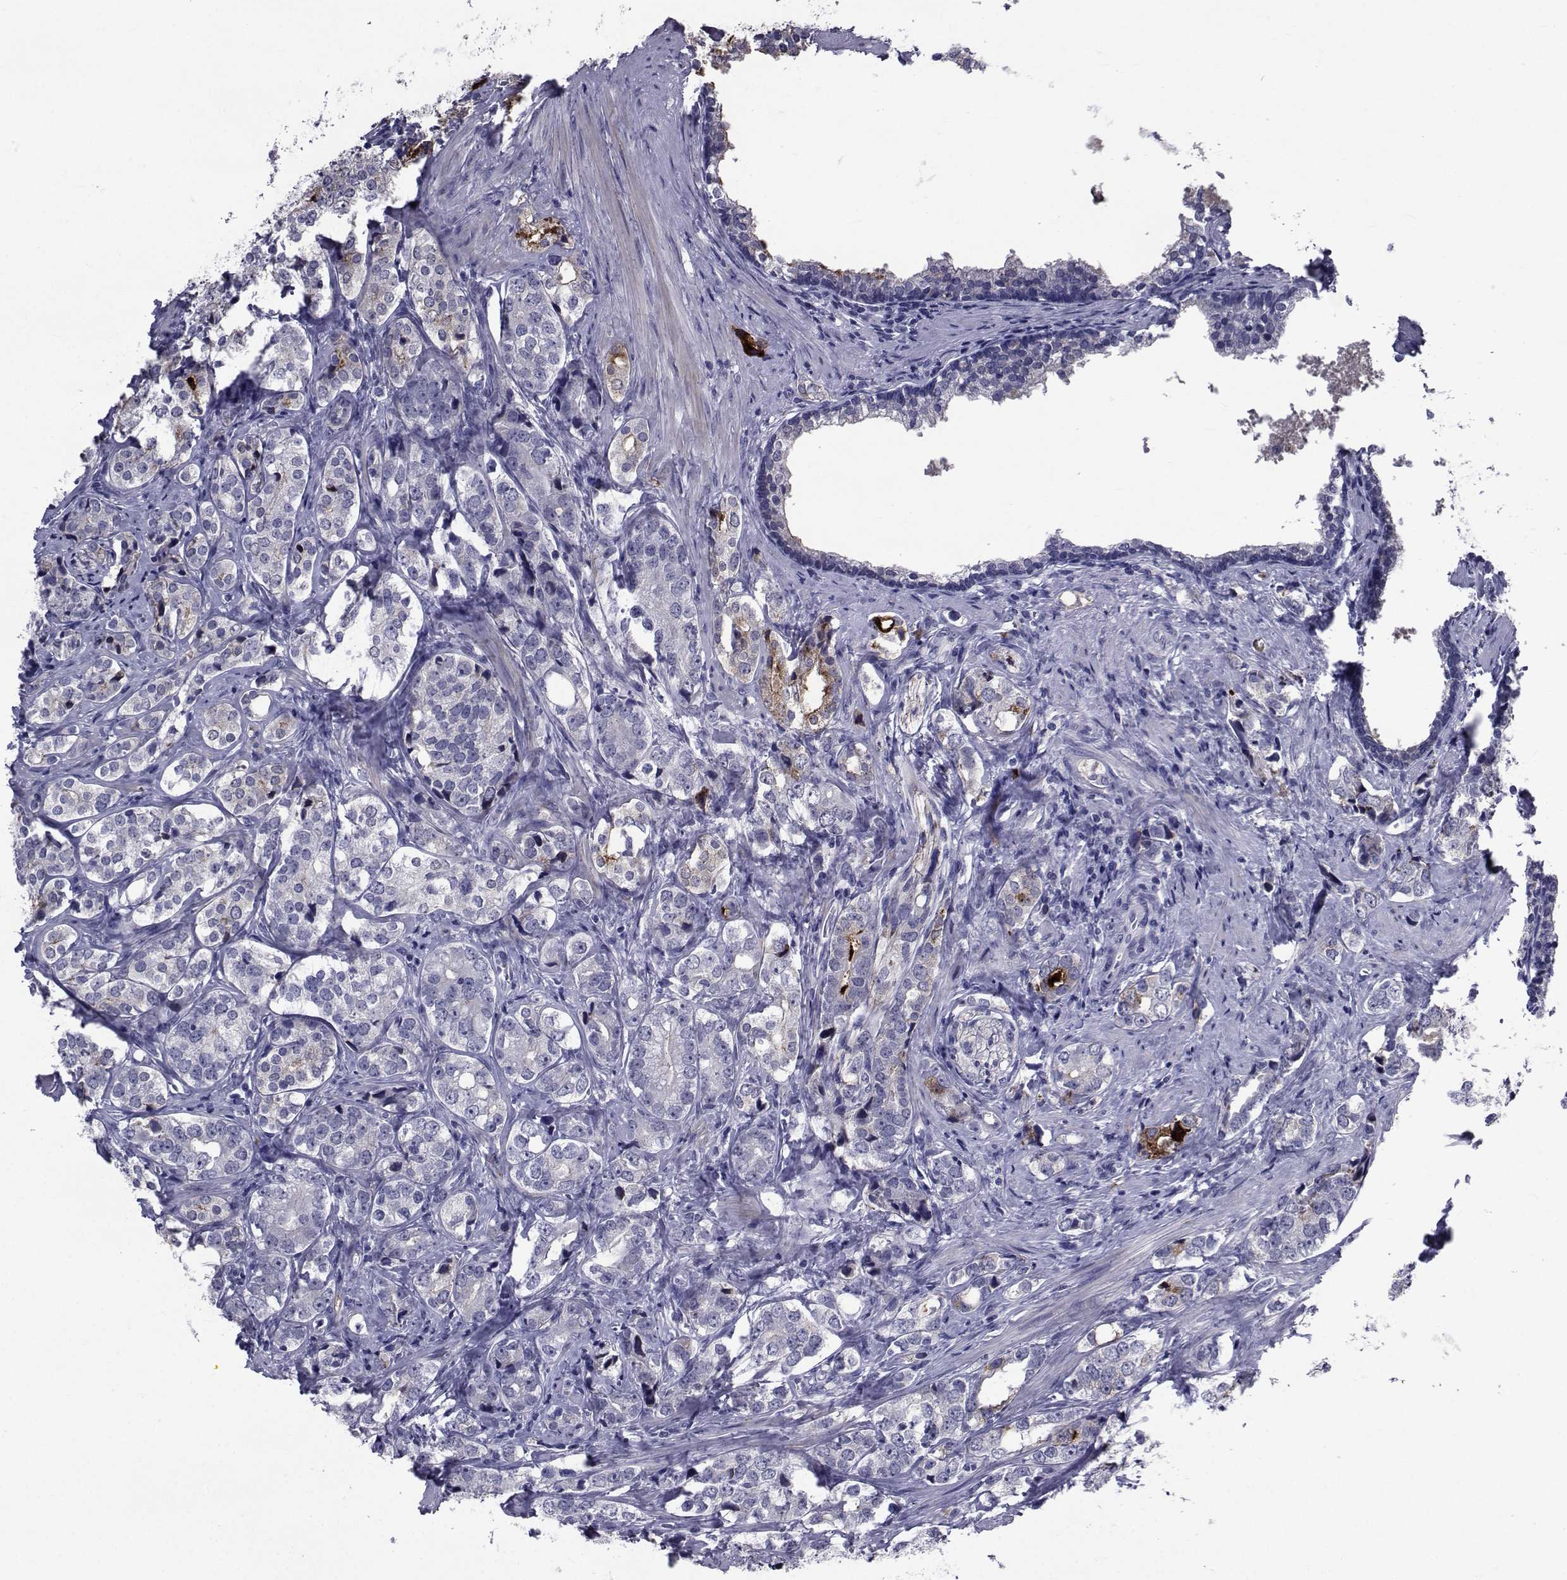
{"staining": {"intensity": "negative", "quantity": "none", "location": "none"}, "tissue": "prostate cancer", "cell_type": "Tumor cells", "image_type": "cancer", "snomed": [{"axis": "morphology", "description": "Adenocarcinoma, NOS"}, {"axis": "topography", "description": "Prostate and seminal vesicle, NOS"}], "caption": "Immunohistochemical staining of human prostate cancer exhibits no significant positivity in tumor cells.", "gene": "SEMA5B", "patient": {"sex": "male", "age": 63}}